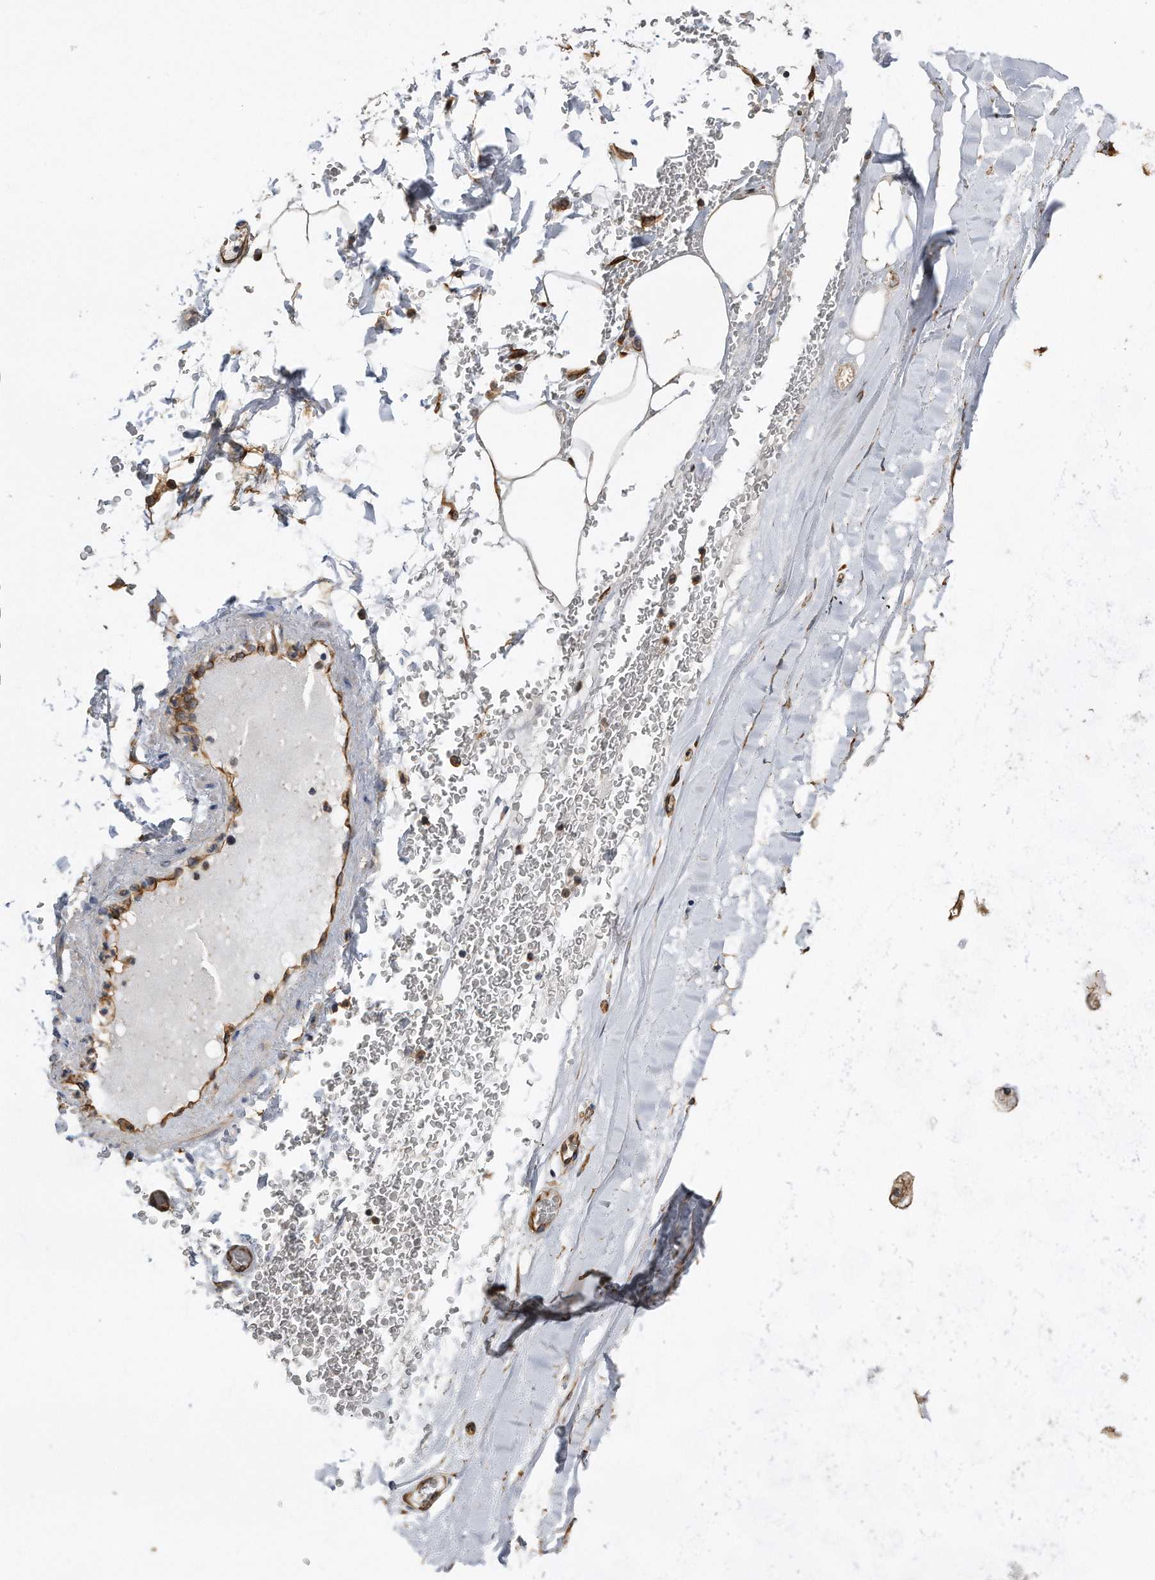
{"staining": {"intensity": "weak", "quantity": "25%-75%", "location": "cytoplasmic/membranous"}, "tissue": "adipose tissue", "cell_type": "Adipocytes", "image_type": "normal", "snomed": [{"axis": "morphology", "description": "Normal tissue, NOS"}, {"axis": "topography", "description": "Bronchus"}], "caption": "An immunohistochemistry (IHC) micrograph of normal tissue is shown. Protein staining in brown labels weak cytoplasmic/membranous positivity in adipose tissue within adipocytes.", "gene": "GPC1", "patient": {"sex": "male", "age": 66}}